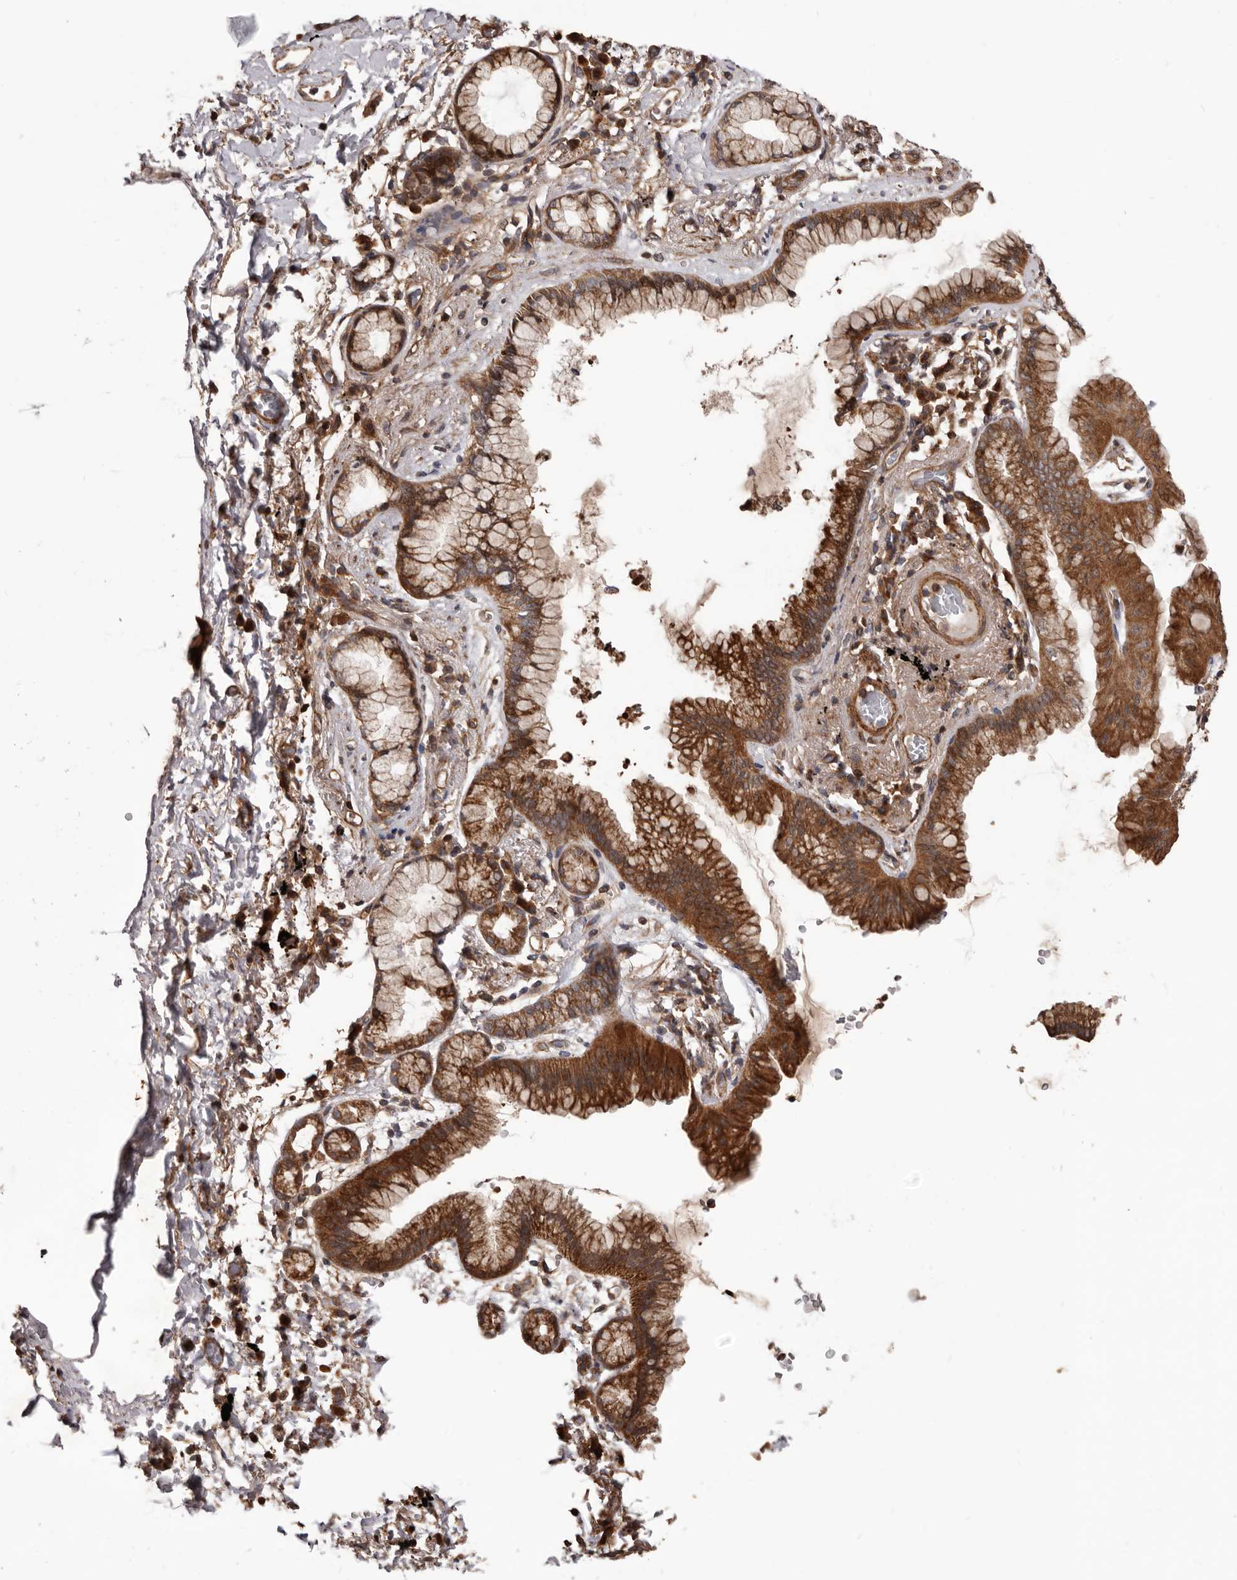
{"staining": {"intensity": "strong", "quantity": ">75%", "location": "cytoplasmic/membranous"}, "tissue": "lung cancer", "cell_type": "Tumor cells", "image_type": "cancer", "snomed": [{"axis": "morphology", "description": "Adenocarcinoma, NOS"}, {"axis": "topography", "description": "Lung"}], "caption": "The histopathology image shows a brown stain indicating the presence of a protein in the cytoplasmic/membranous of tumor cells in lung cancer (adenocarcinoma).", "gene": "ADAMTS2", "patient": {"sex": "female", "age": 70}}